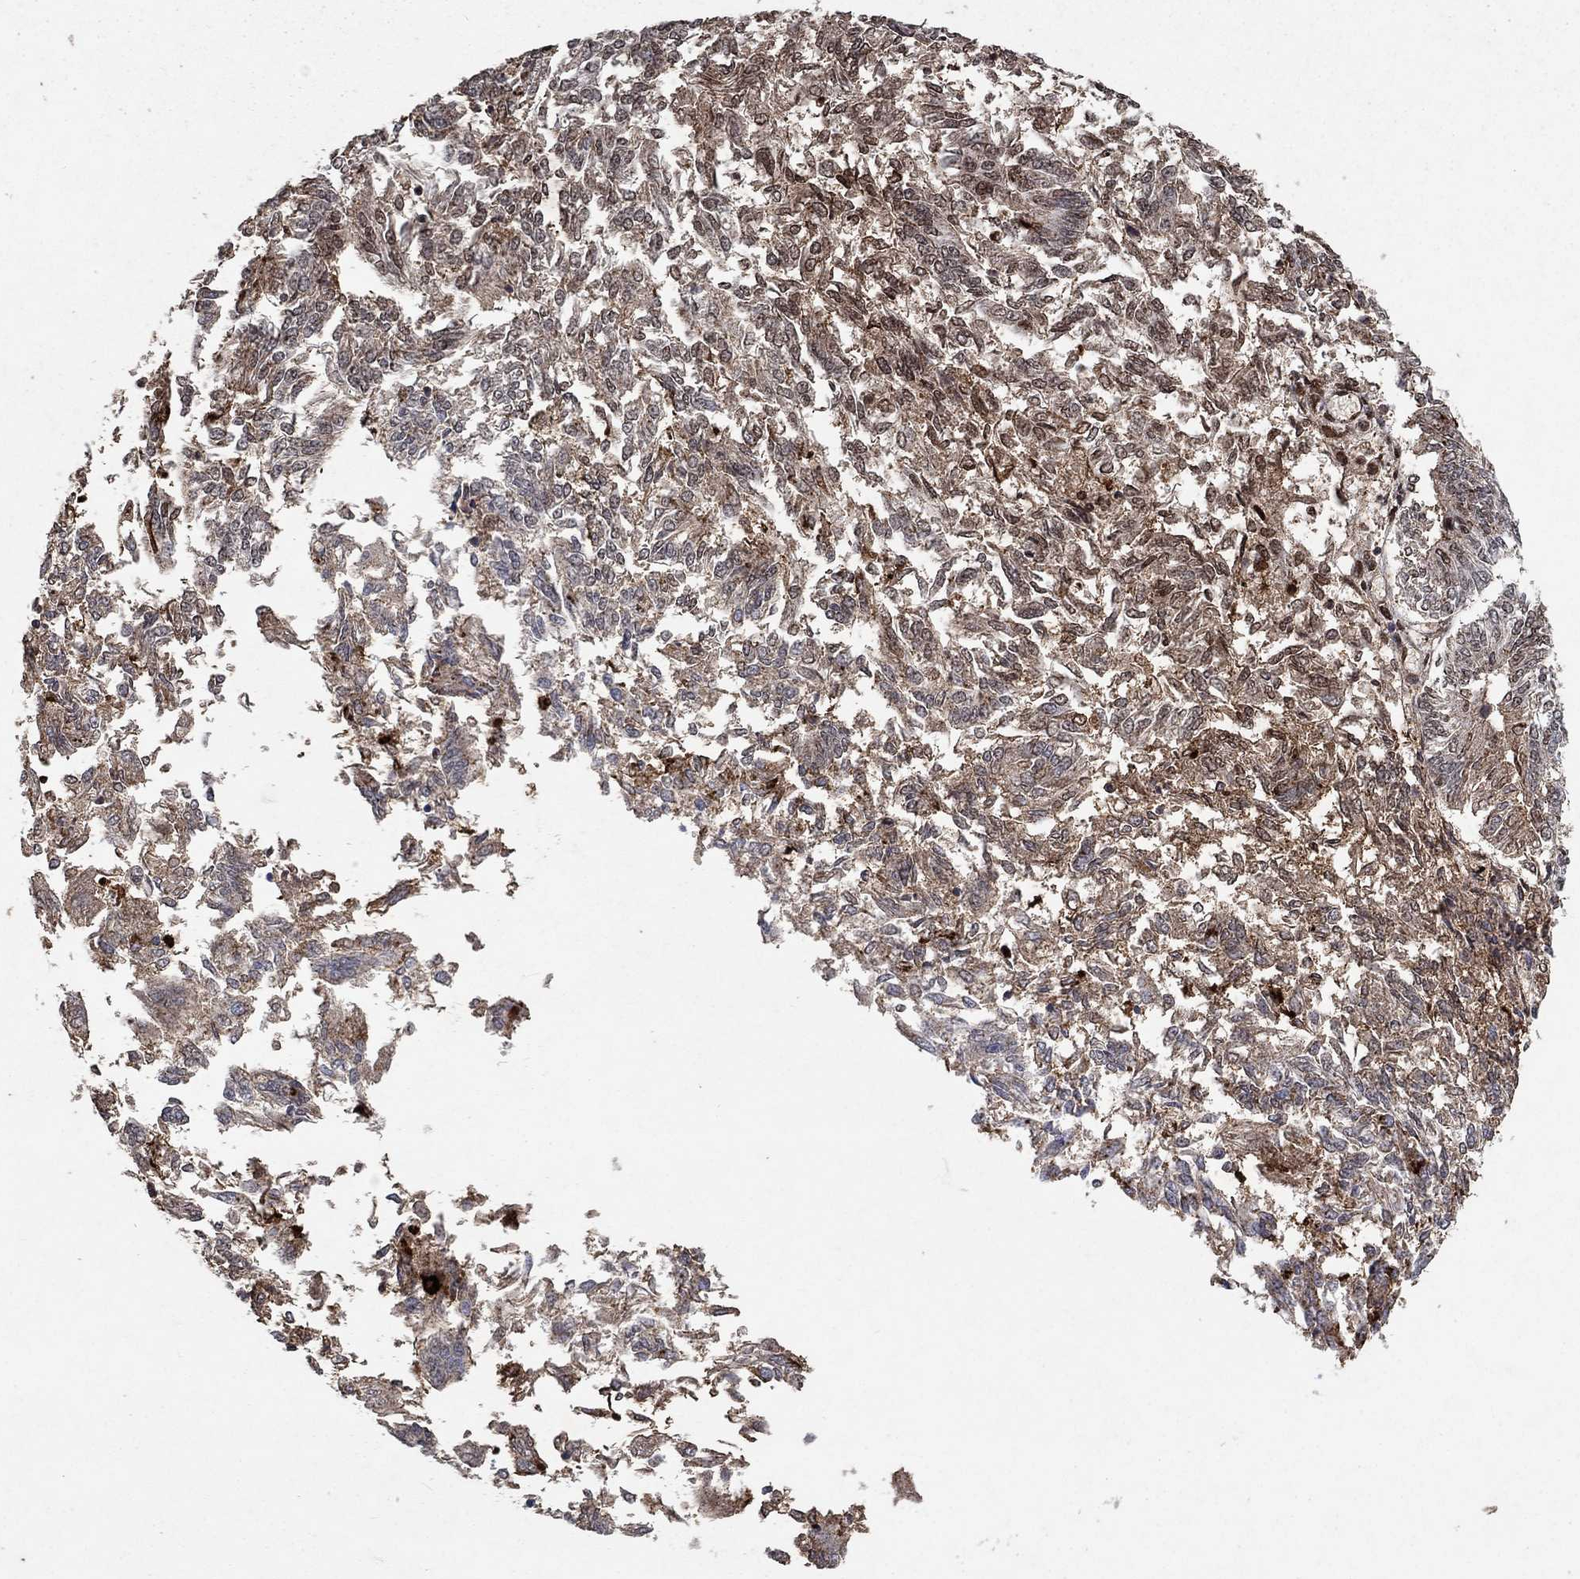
{"staining": {"intensity": "moderate", "quantity": "<25%", "location": "cytoplasmic/membranous,nuclear"}, "tissue": "endometrial cancer", "cell_type": "Tumor cells", "image_type": "cancer", "snomed": [{"axis": "morphology", "description": "Adenocarcinoma, NOS"}, {"axis": "topography", "description": "Endometrium"}], "caption": "A brown stain highlights moderate cytoplasmic/membranous and nuclear staining of a protein in human adenocarcinoma (endometrial) tumor cells. The protein is shown in brown color, while the nuclei are stained blue.", "gene": "CD24", "patient": {"sex": "female", "age": 58}}